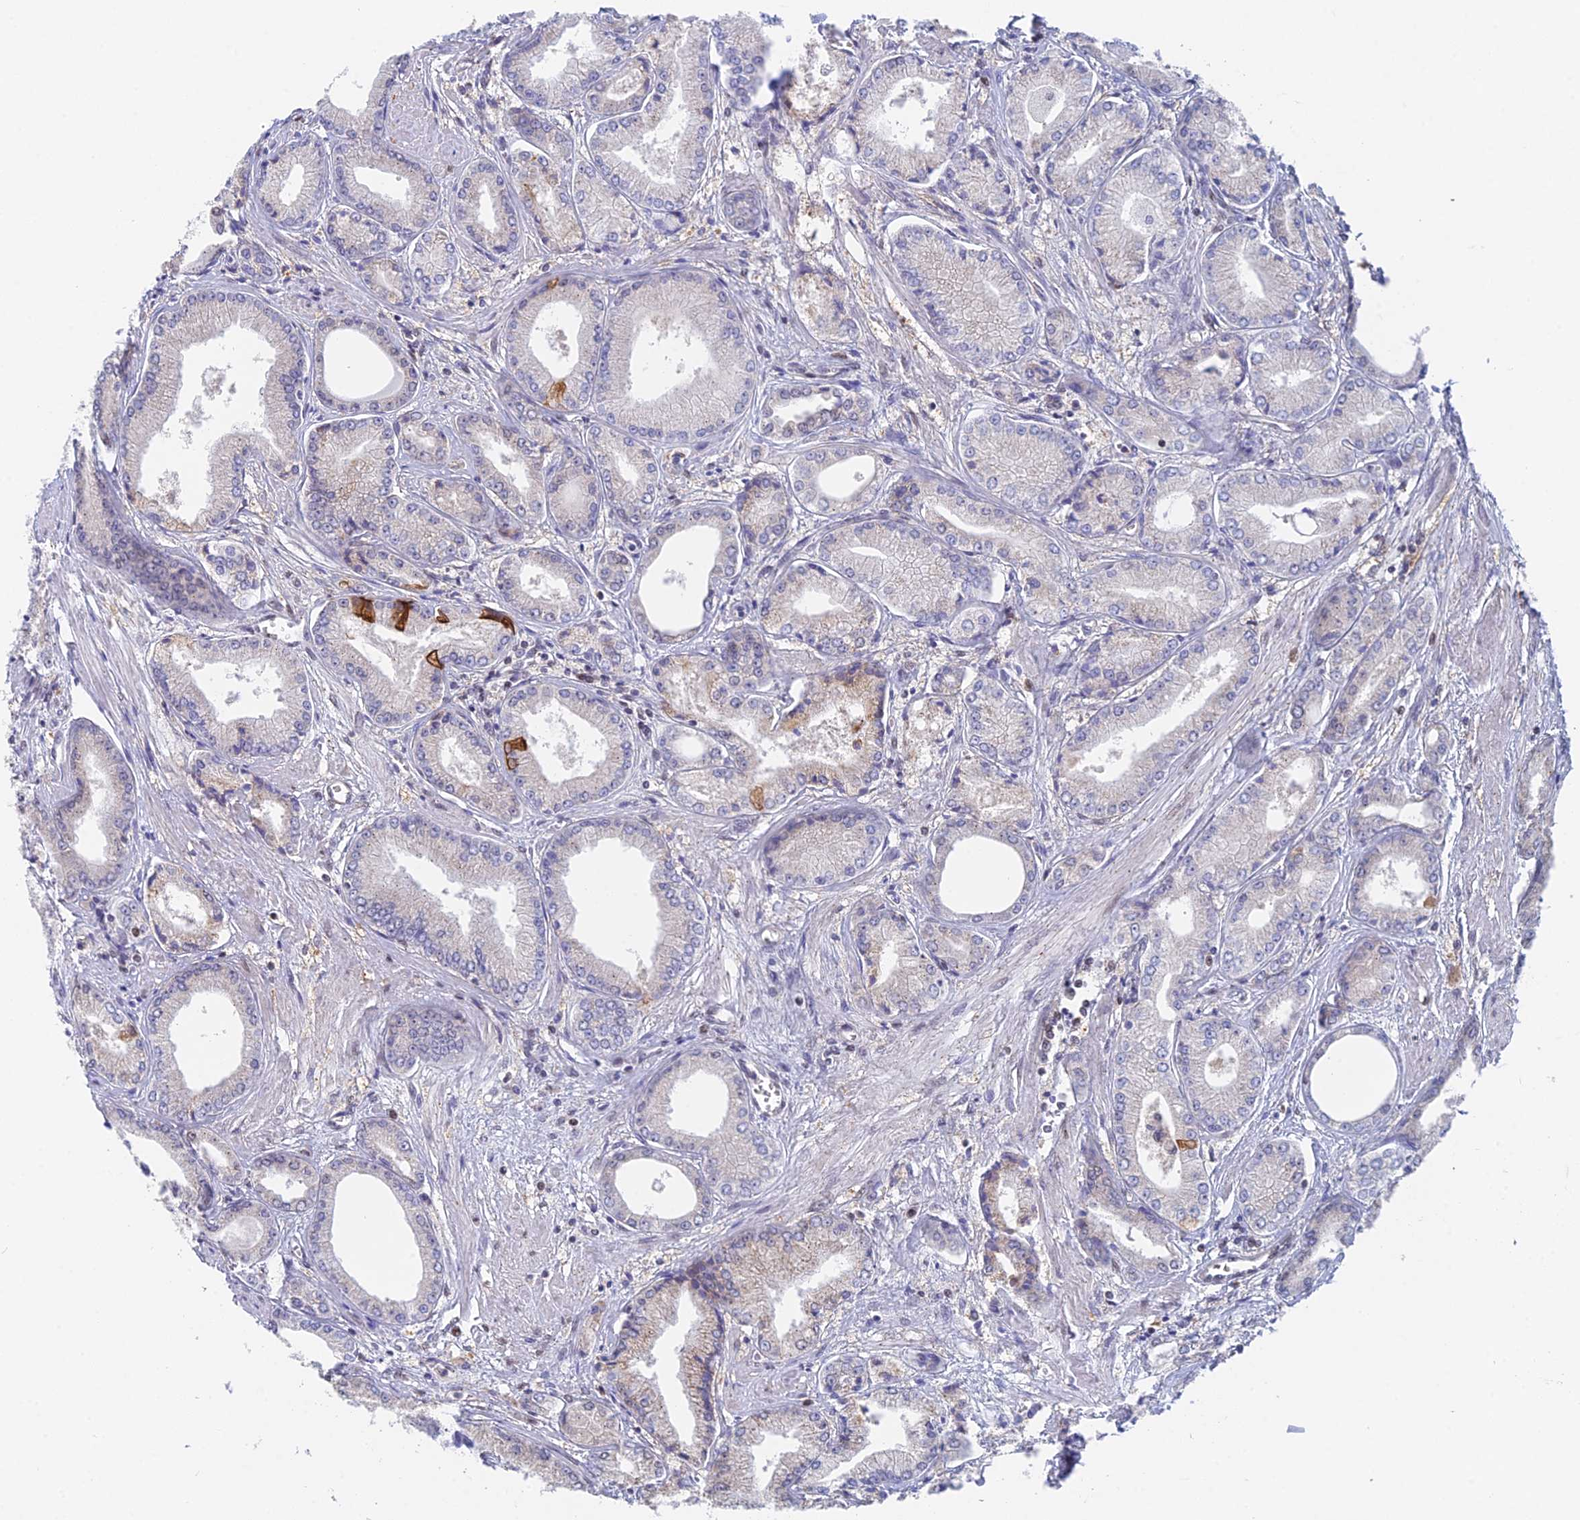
{"staining": {"intensity": "strong", "quantity": "<25%", "location": "cytoplasmic/membranous"}, "tissue": "prostate cancer", "cell_type": "Tumor cells", "image_type": "cancer", "snomed": [{"axis": "morphology", "description": "Adenocarcinoma, Low grade"}, {"axis": "topography", "description": "Prostate"}], "caption": "There is medium levels of strong cytoplasmic/membranous expression in tumor cells of prostate cancer, as demonstrated by immunohistochemical staining (brown color).", "gene": "MRPL17", "patient": {"sex": "male", "age": 60}}